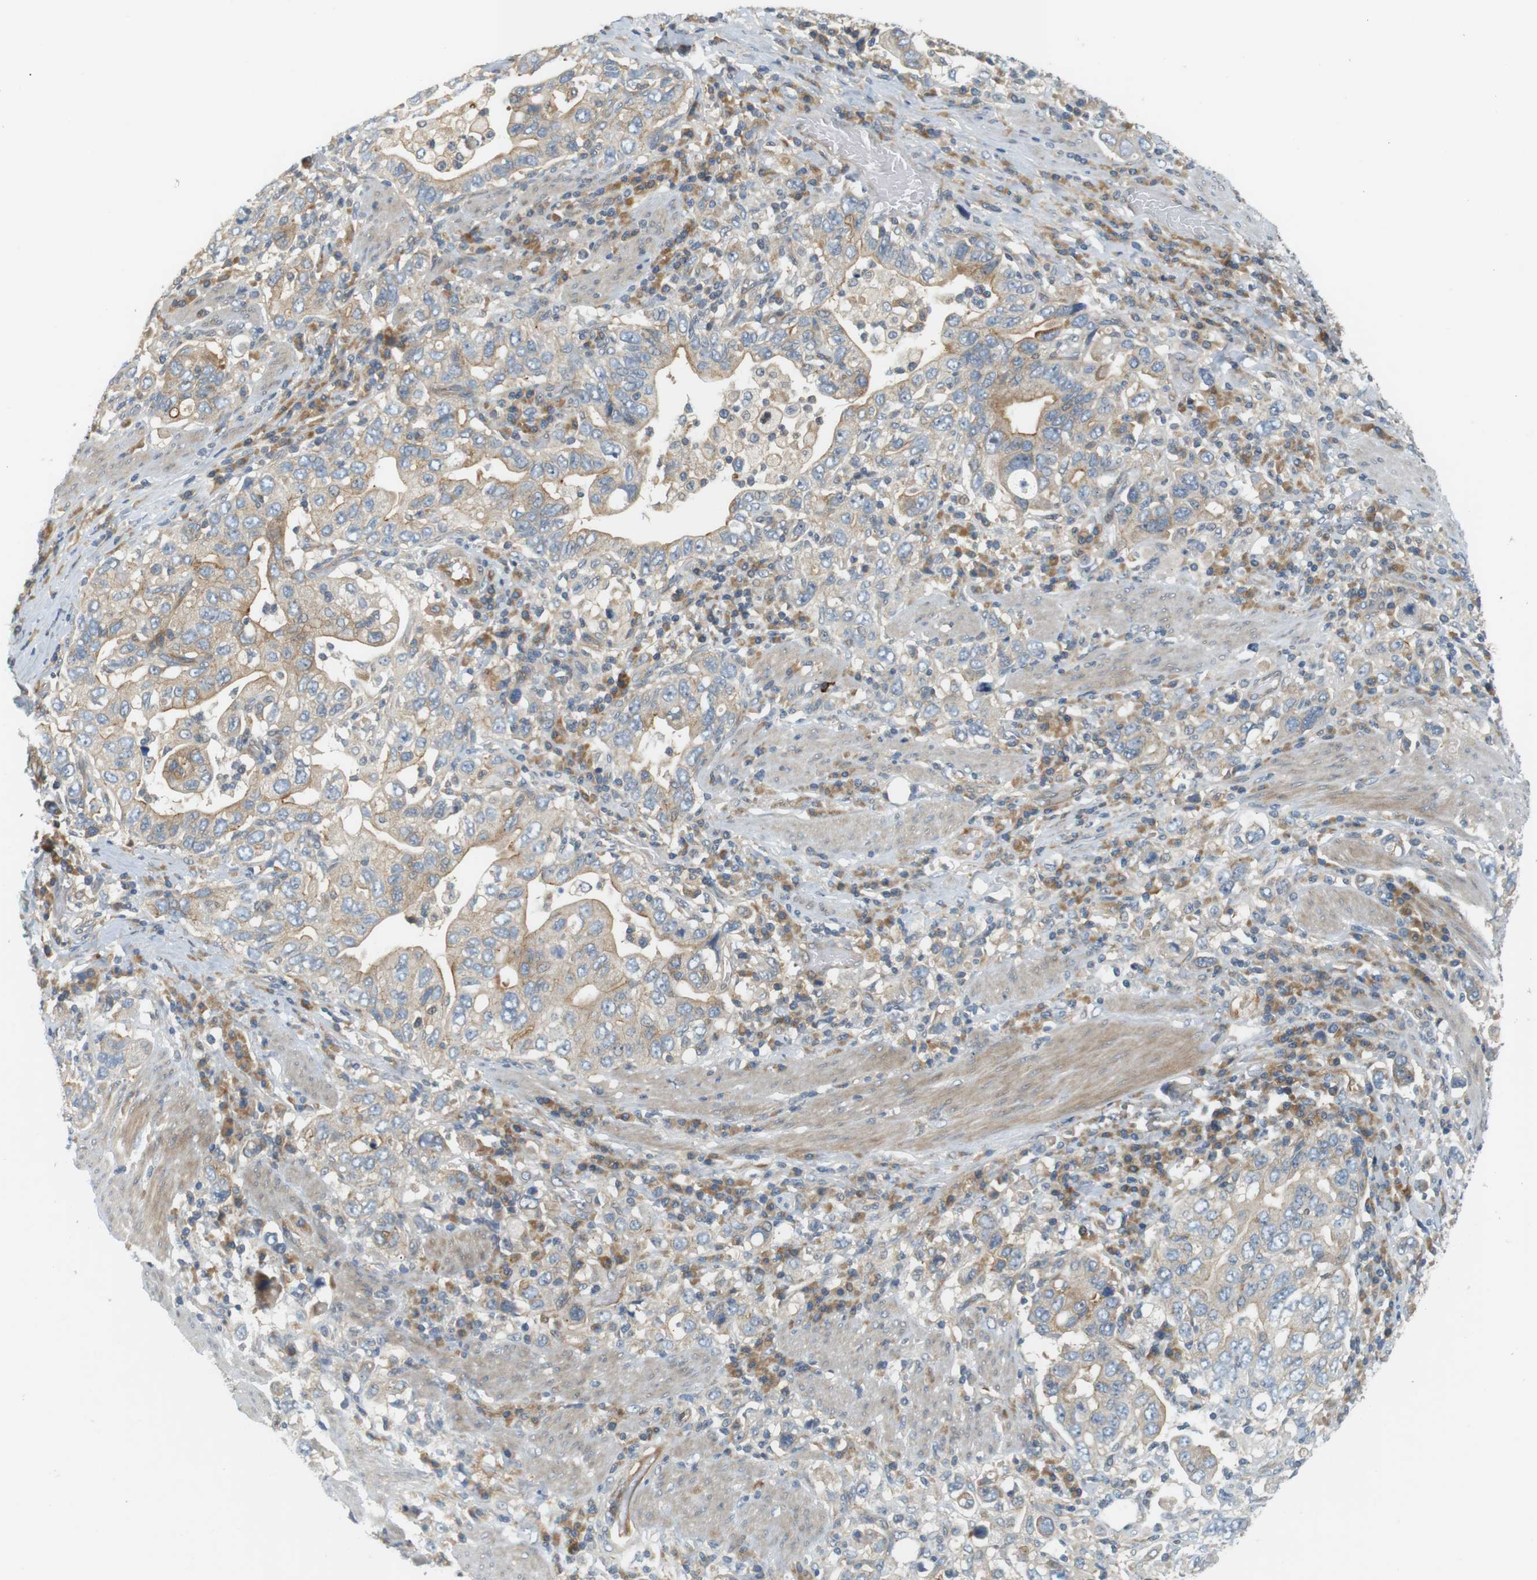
{"staining": {"intensity": "weak", "quantity": ">75%", "location": "cytoplasmic/membranous"}, "tissue": "stomach cancer", "cell_type": "Tumor cells", "image_type": "cancer", "snomed": [{"axis": "morphology", "description": "Adenocarcinoma, NOS"}, {"axis": "topography", "description": "Stomach, upper"}], "caption": "Stomach cancer (adenocarcinoma) stained with a protein marker exhibits weak staining in tumor cells.", "gene": "SH3GLB1", "patient": {"sex": "male", "age": 62}}